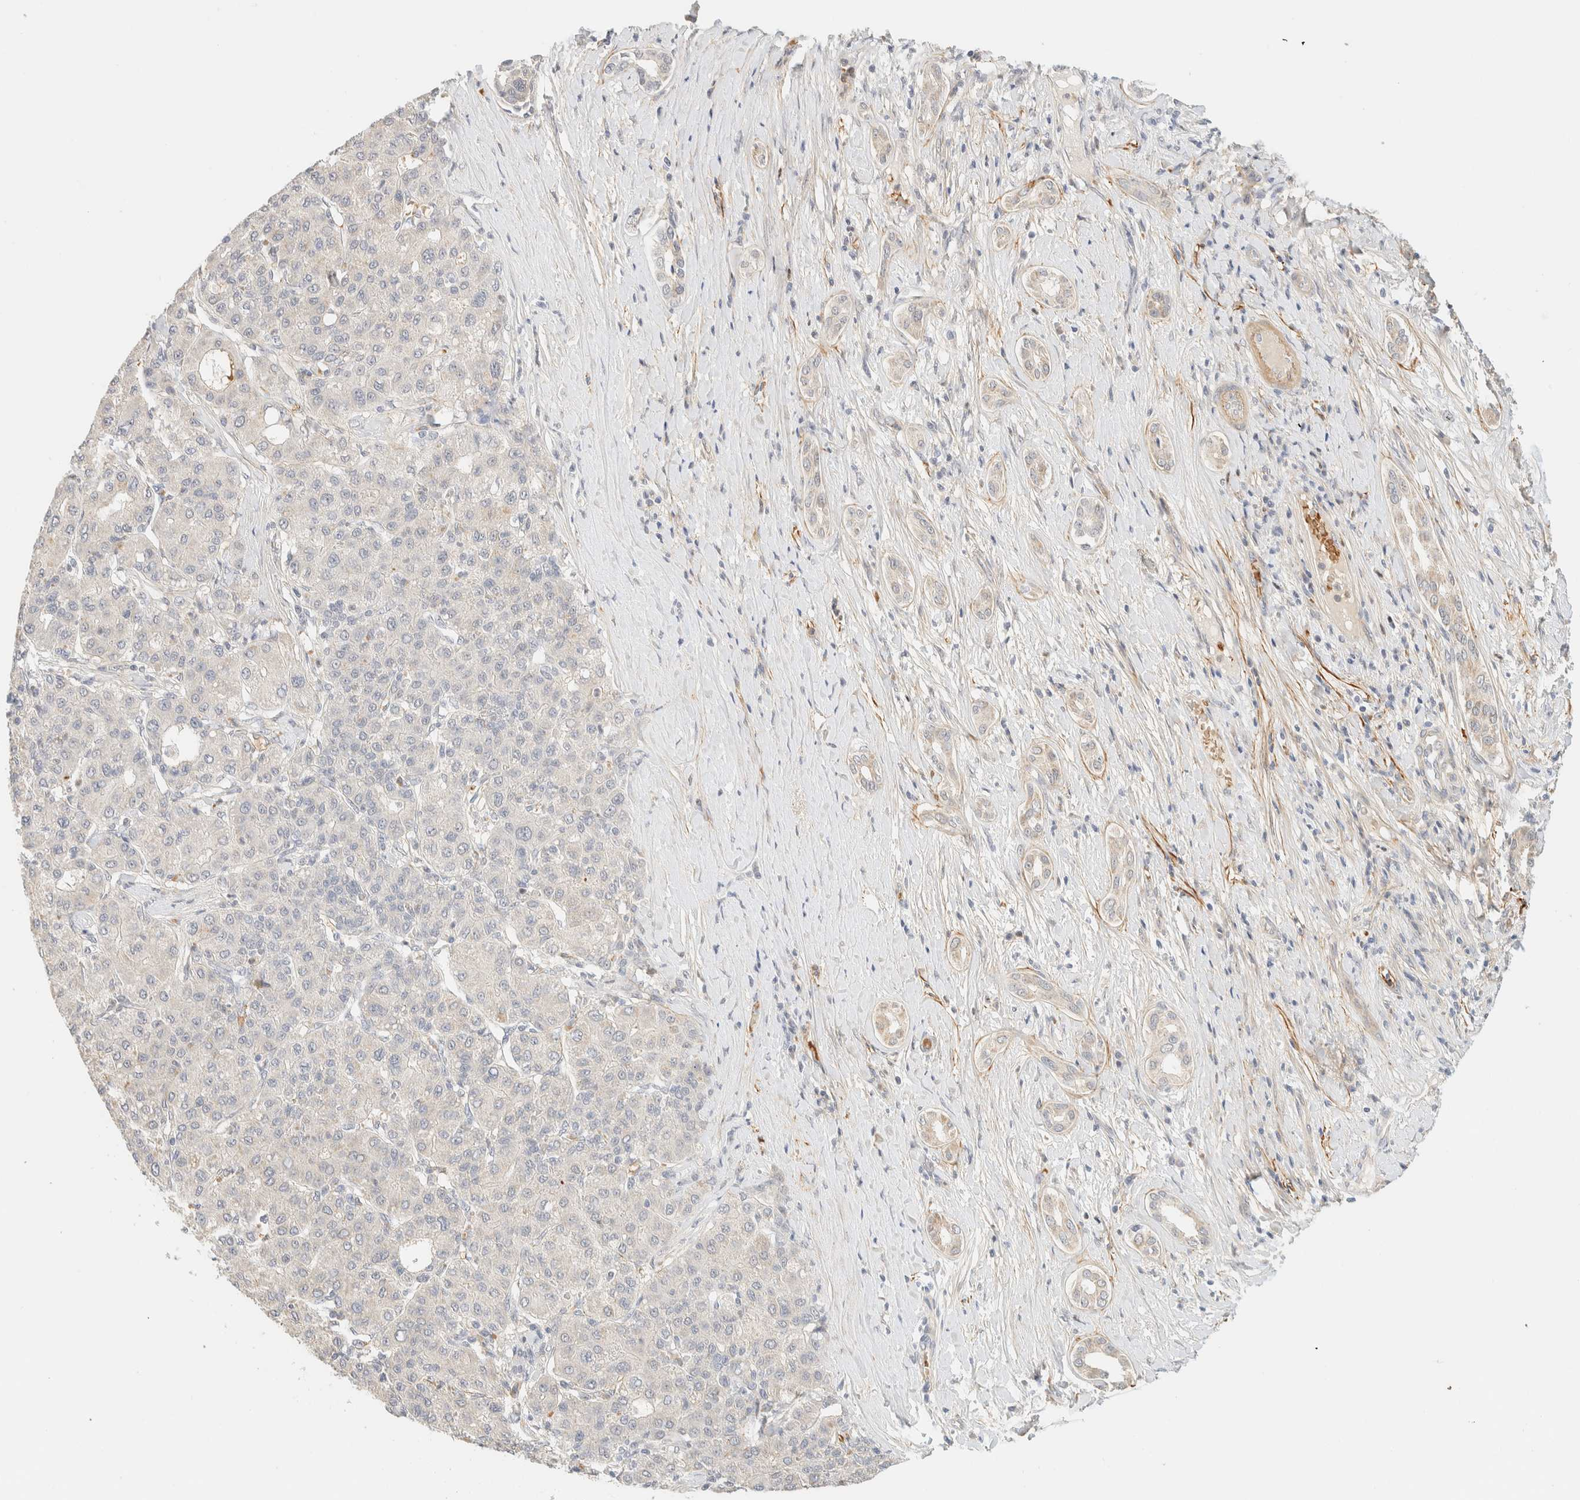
{"staining": {"intensity": "negative", "quantity": "none", "location": "none"}, "tissue": "liver cancer", "cell_type": "Tumor cells", "image_type": "cancer", "snomed": [{"axis": "morphology", "description": "Carcinoma, Hepatocellular, NOS"}, {"axis": "topography", "description": "Liver"}], "caption": "Immunohistochemical staining of human liver hepatocellular carcinoma exhibits no significant staining in tumor cells.", "gene": "TNK1", "patient": {"sex": "male", "age": 65}}